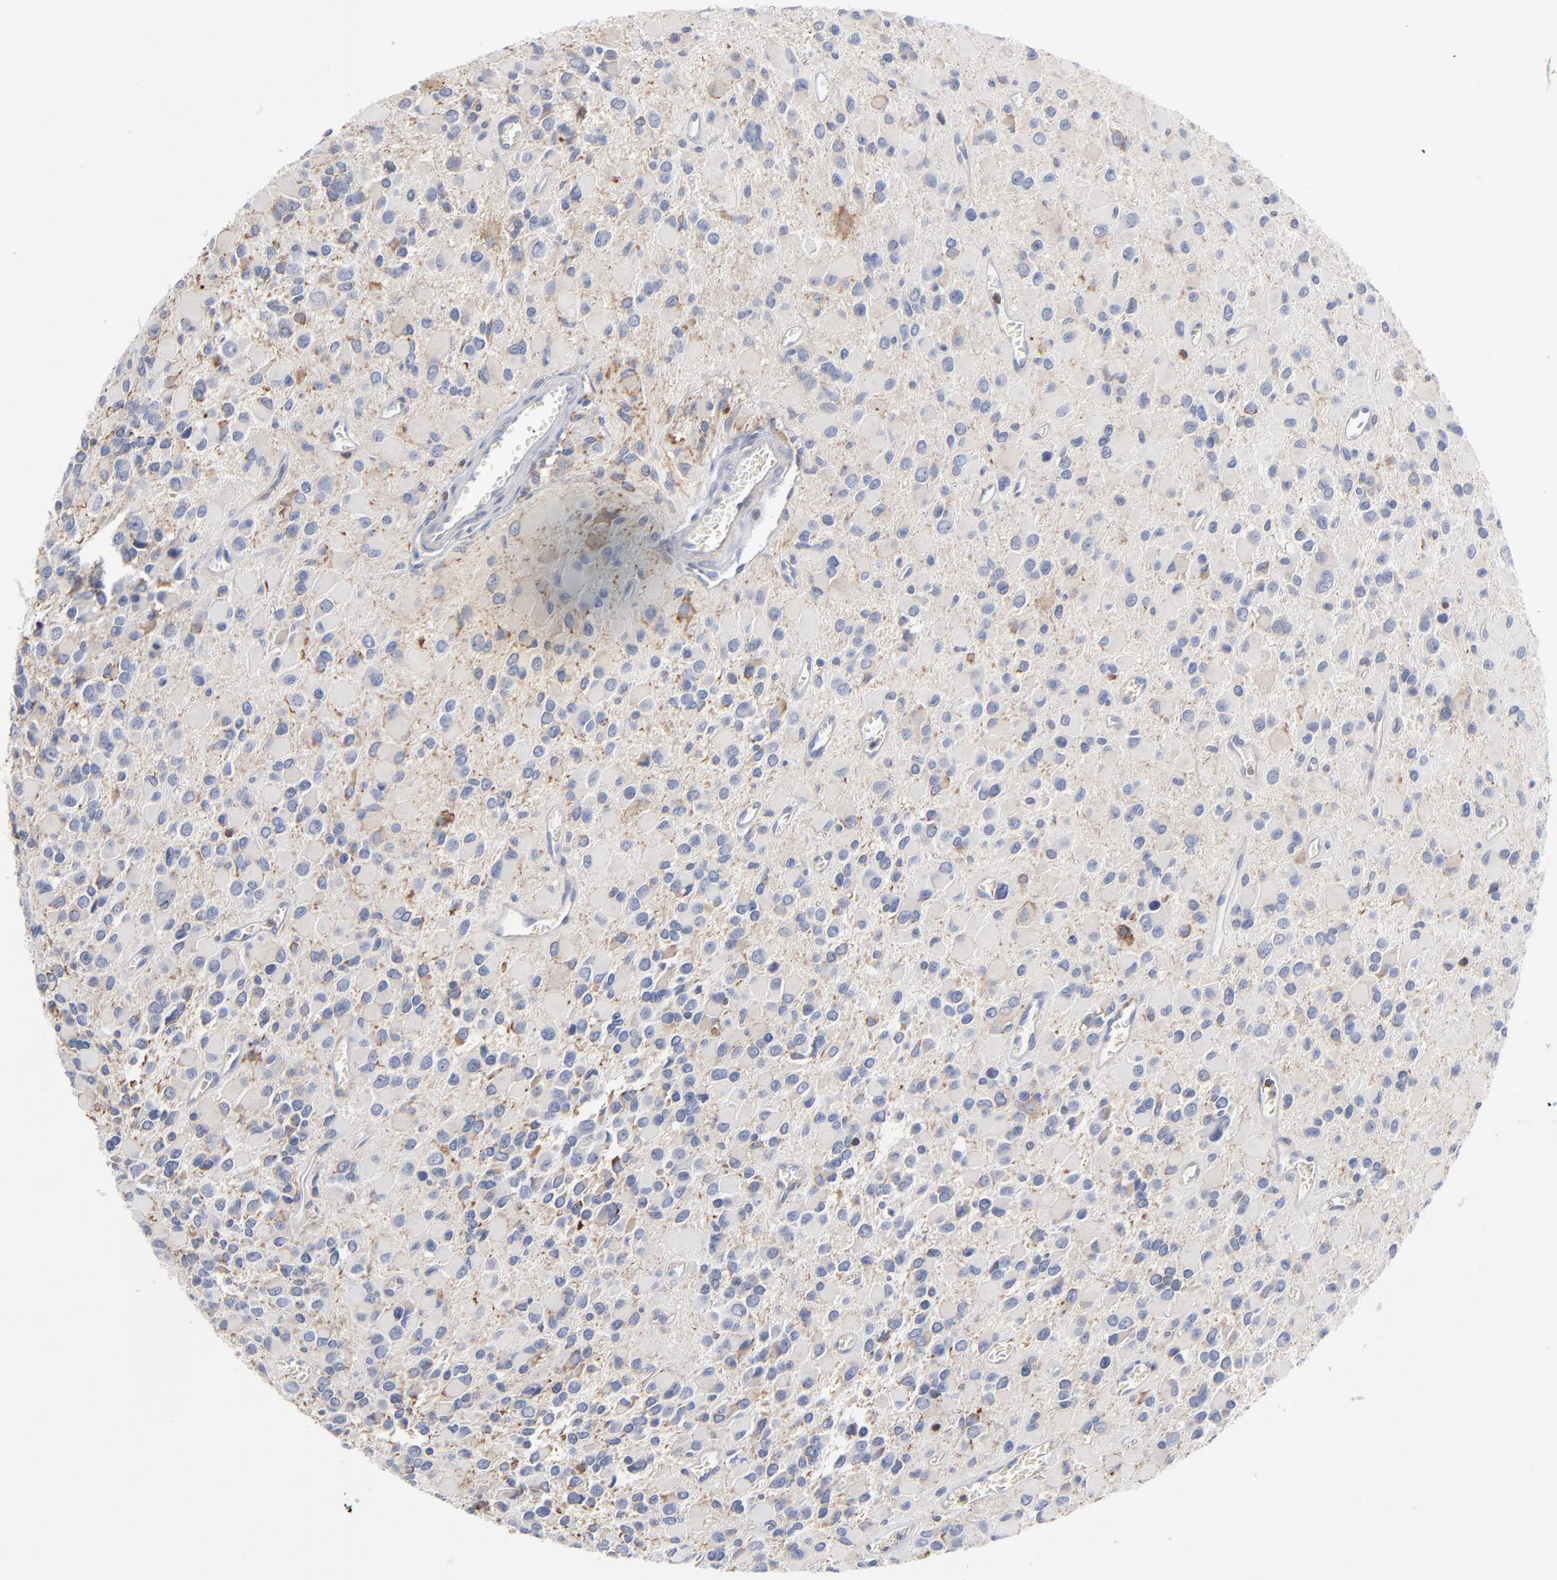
{"staining": {"intensity": "weak", "quantity": "25%-75%", "location": "cytoplasmic/membranous"}, "tissue": "glioma", "cell_type": "Tumor cells", "image_type": "cancer", "snomed": [{"axis": "morphology", "description": "Glioma, malignant, Low grade"}, {"axis": "topography", "description": "Brain"}], "caption": "High-magnification brightfield microscopy of low-grade glioma (malignant) stained with DAB (brown) and counterstained with hematoxylin (blue). tumor cells exhibit weak cytoplasmic/membranous expression is seen in about25%-75% of cells.", "gene": "PDLIM2", "patient": {"sex": "male", "age": 42}}